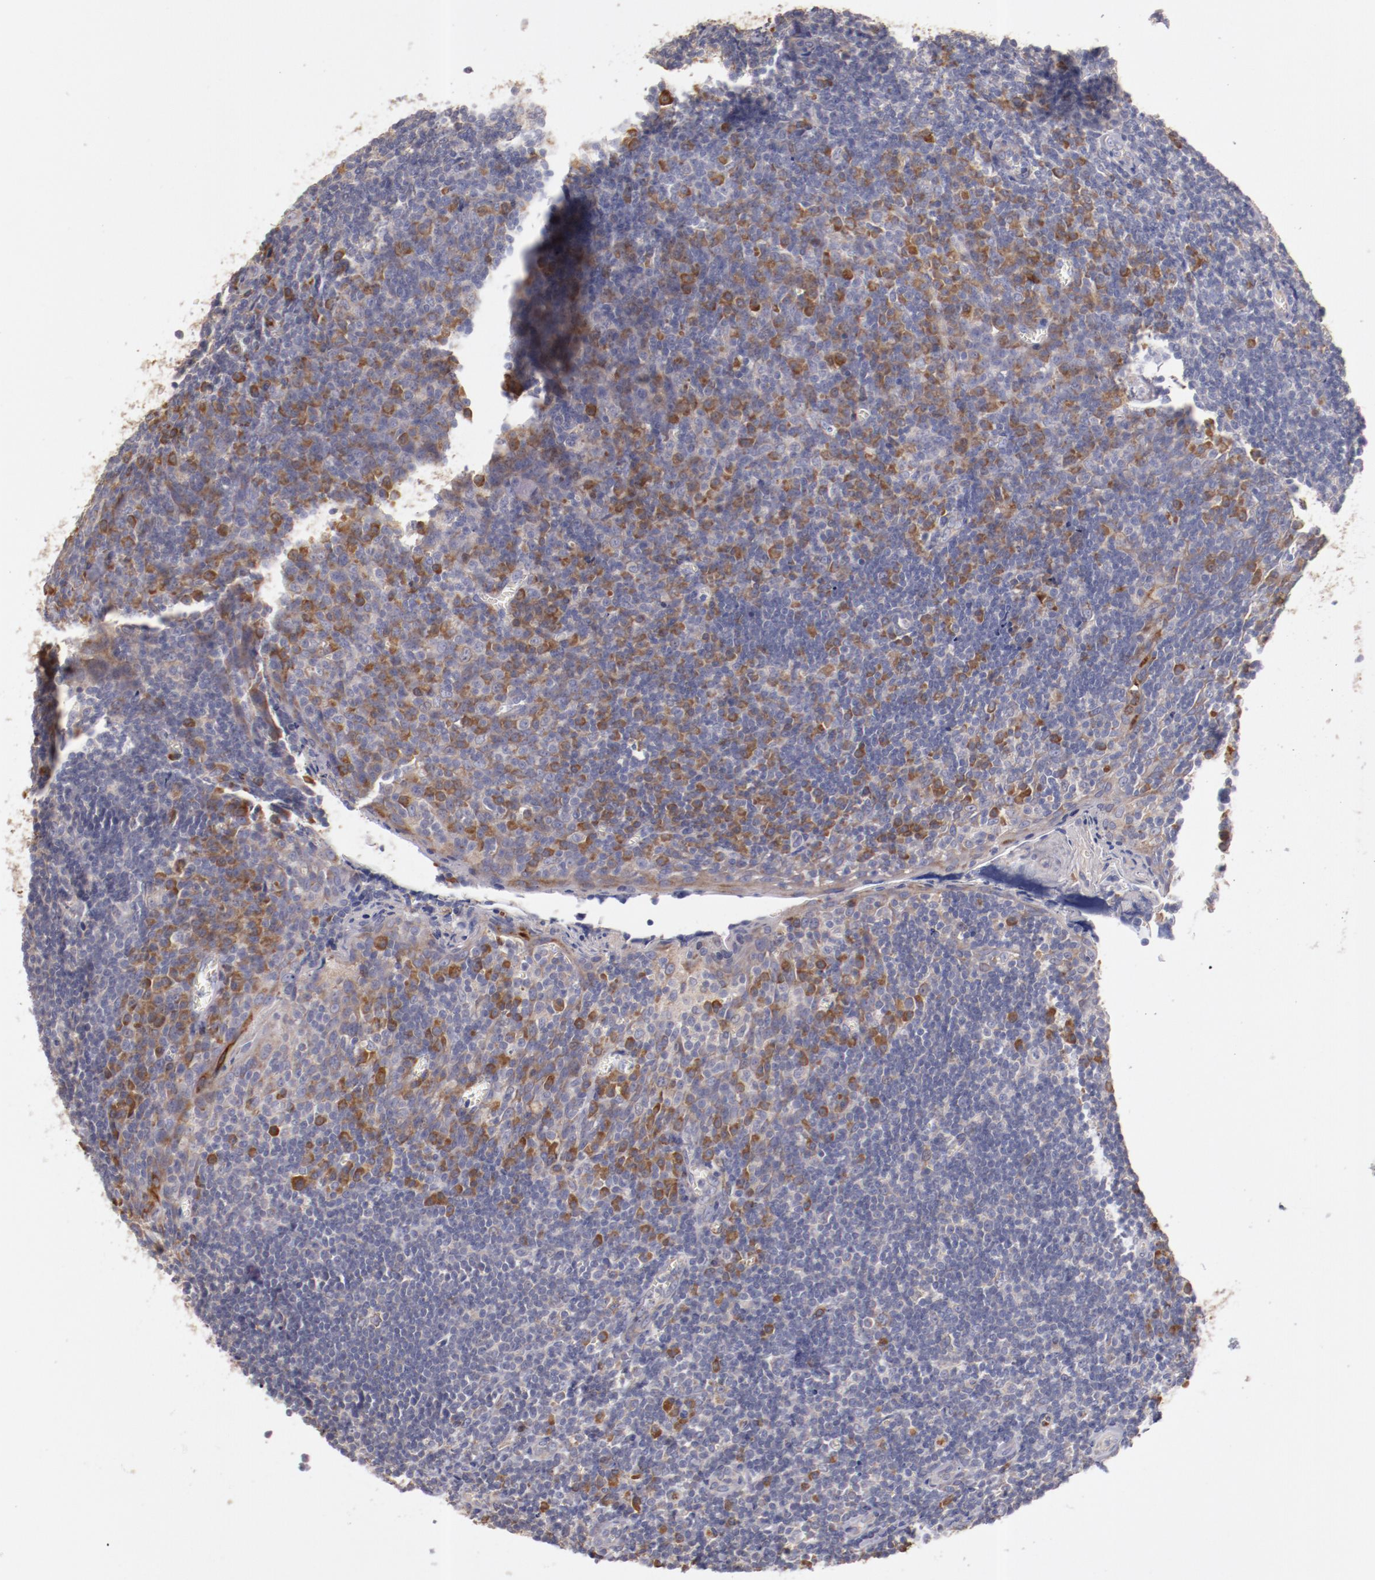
{"staining": {"intensity": "moderate", "quantity": "<25%", "location": "cytoplasmic/membranous"}, "tissue": "tonsil", "cell_type": "Germinal center cells", "image_type": "normal", "snomed": [{"axis": "morphology", "description": "Normal tissue, NOS"}, {"axis": "topography", "description": "Tonsil"}], "caption": "Protein analysis of benign tonsil exhibits moderate cytoplasmic/membranous staining in approximately <25% of germinal center cells.", "gene": "ENTPD5", "patient": {"sex": "male", "age": 20}}